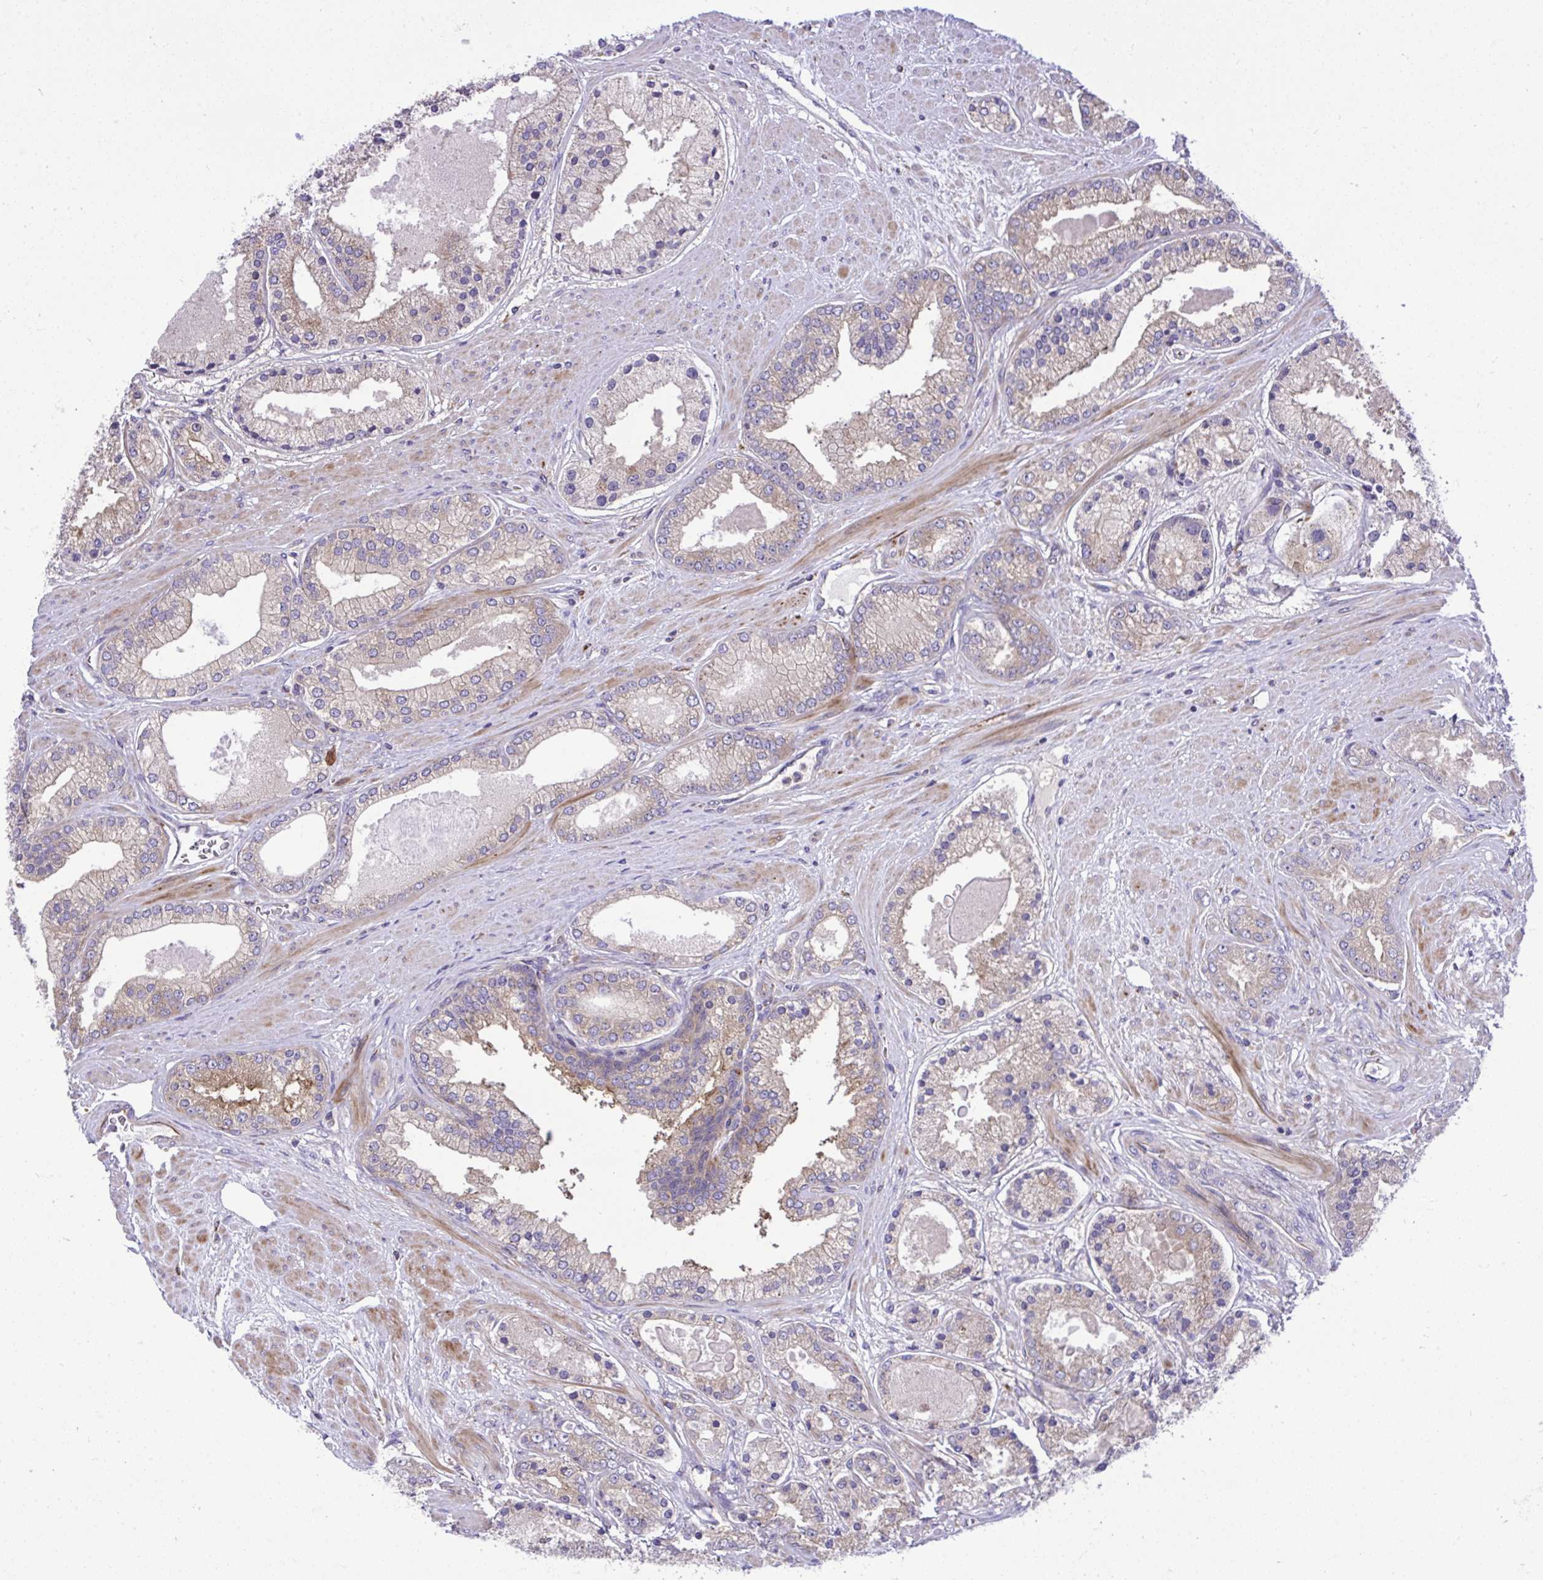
{"staining": {"intensity": "weak", "quantity": "<25%", "location": "cytoplasmic/membranous"}, "tissue": "prostate cancer", "cell_type": "Tumor cells", "image_type": "cancer", "snomed": [{"axis": "morphology", "description": "Adenocarcinoma, High grade"}, {"axis": "topography", "description": "Prostate"}], "caption": "Photomicrograph shows no protein staining in tumor cells of prostate cancer (high-grade adenocarcinoma) tissue.", "gene": "PAIP2", "patient": {"sex": "male", "age": 67}}